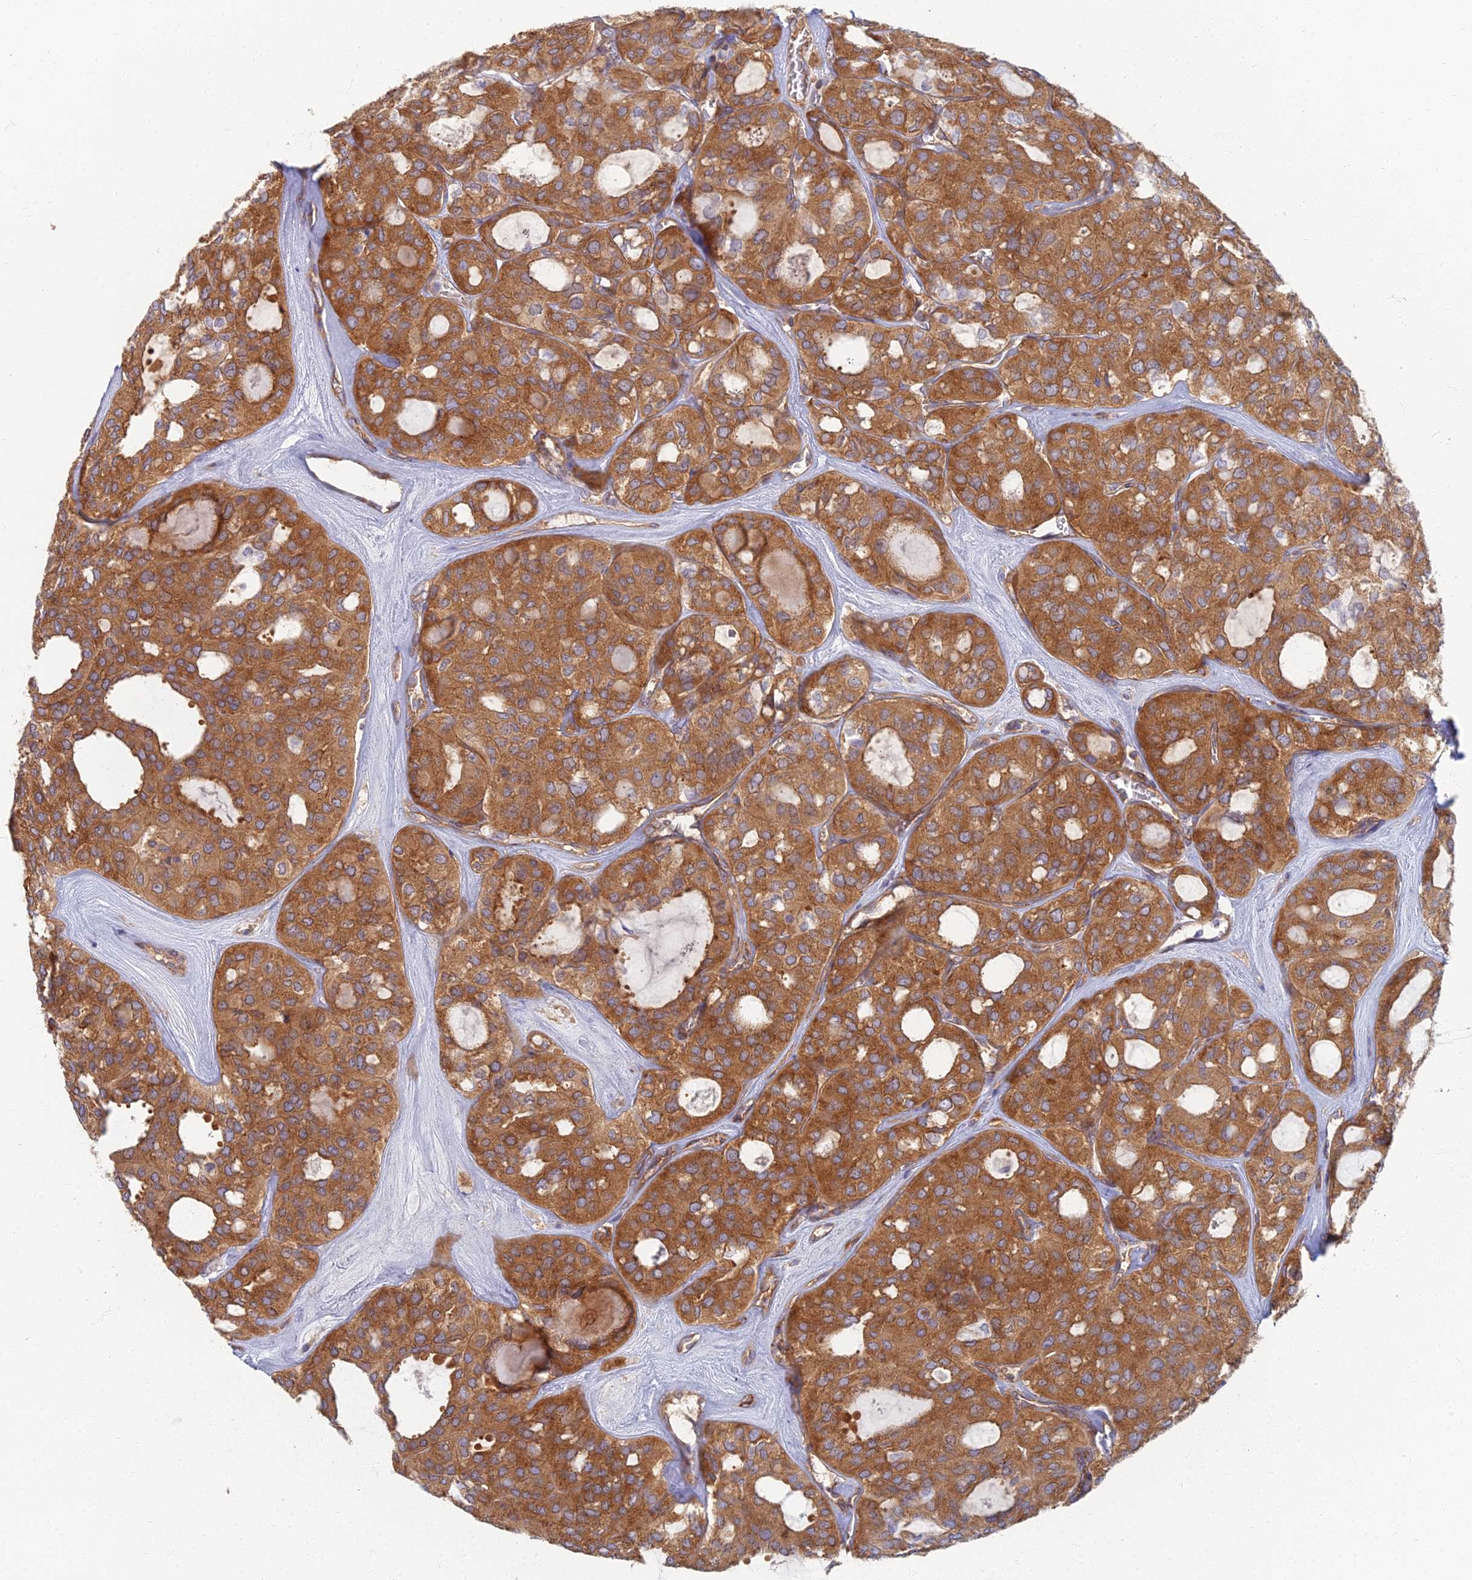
{"staining": {"intensity": "strong", "quantity": ">75%", "location": "cytoplasmic/membranous"}, "tissue": "thyroid cancer", "cell_type": "Tumor cells", "image_type": "cancer", "snomed": [{"axis": "morphology", "description": "Follicular adenoma carcinoma, NOS"}, {"axis": "topography", "description": "Thyroid gland"}], "caption": "Strong cytoplasmic/membranous protein positivity is identified in about >75% of tumor cells in follicular adenoma carcinoma (thyroid).", "gene": "RBSN", "patient": {"sex": "male", "age": 75}}